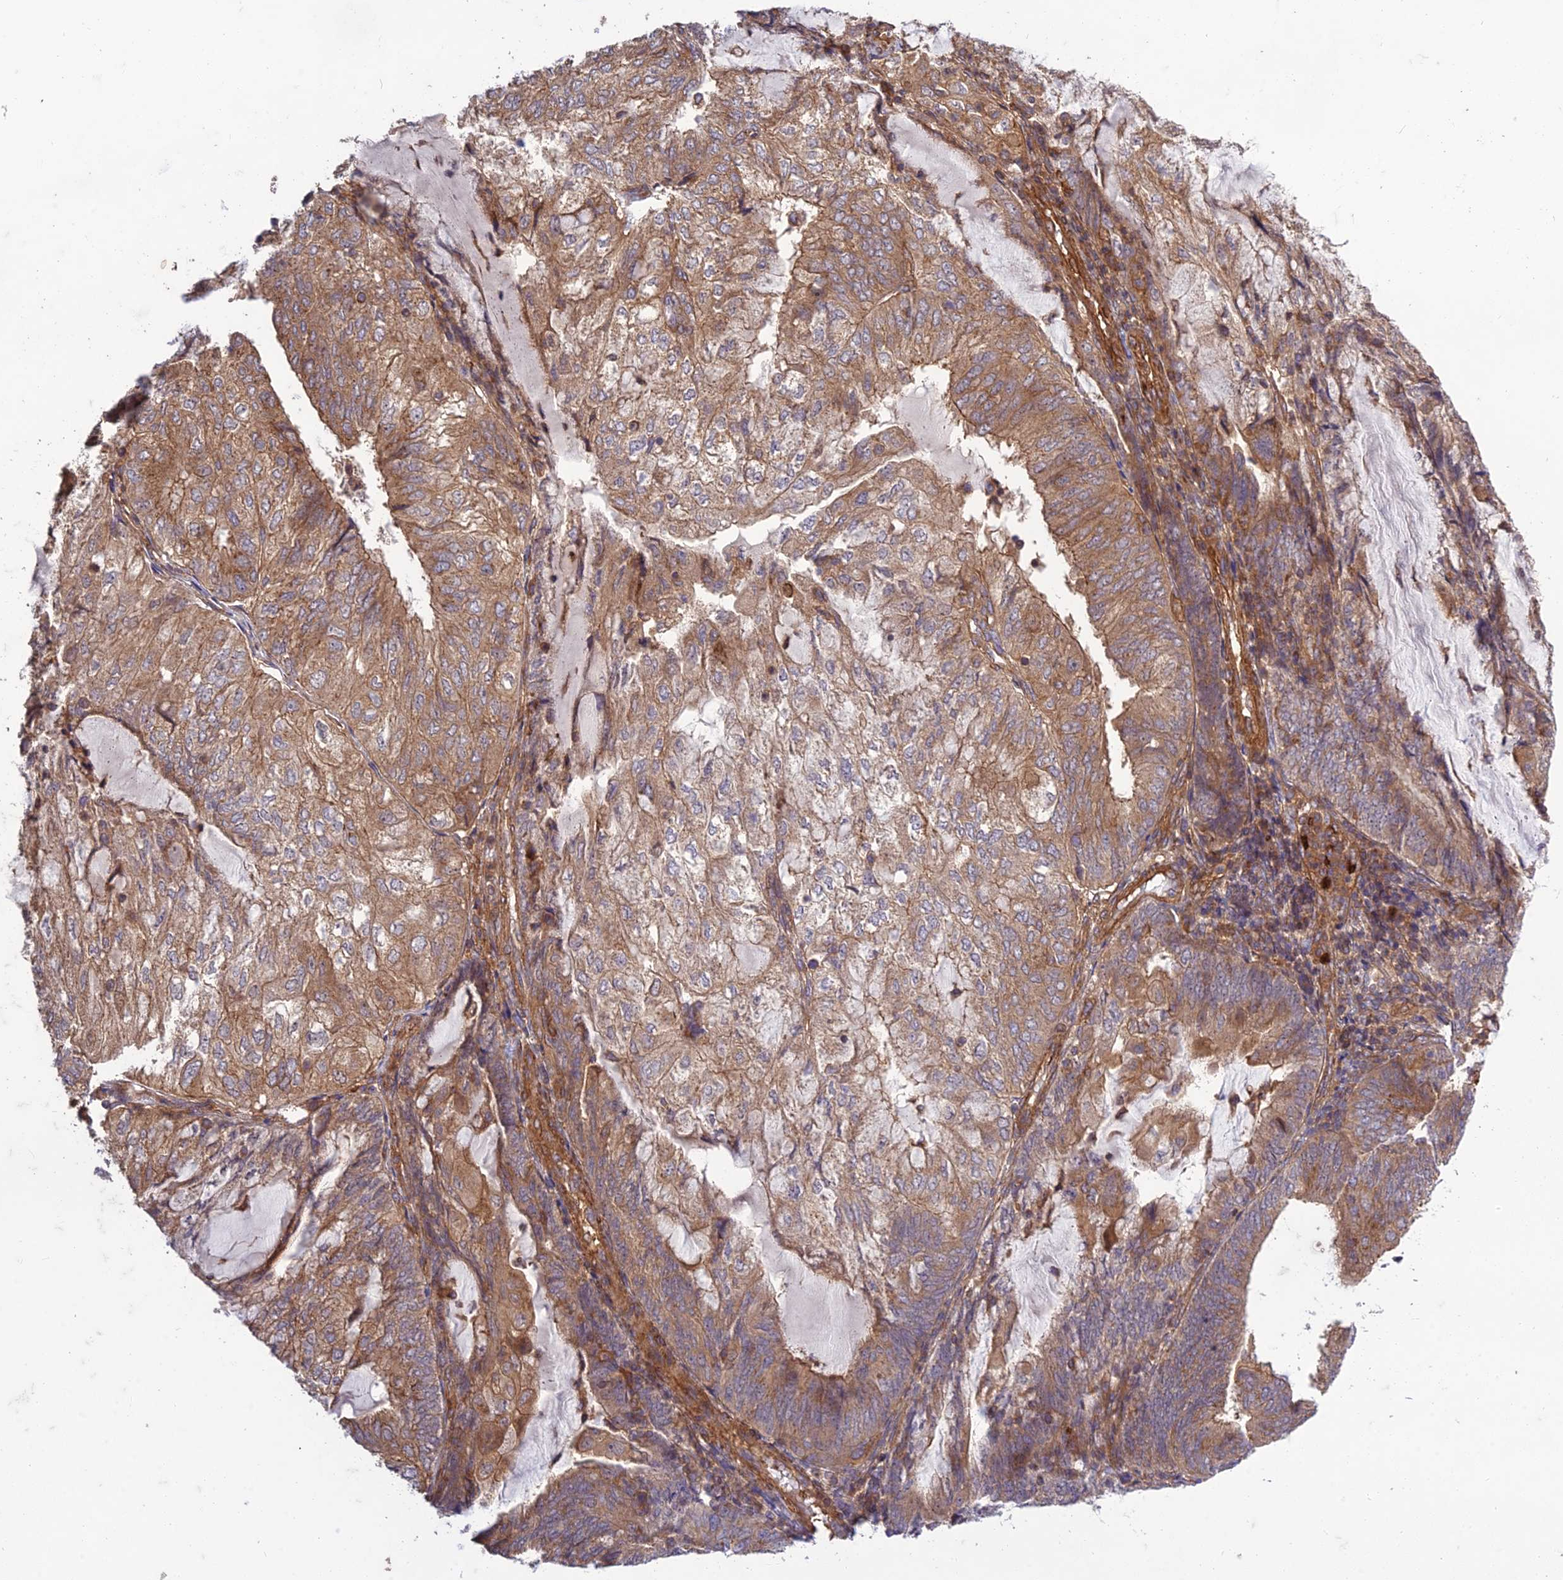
{"staining": {"intensity": "moderate", "quantity": ">75%", "location": "cytoplasmic/membranous"}, "tissue": "endometrial cancer", "cell_type": "Tumor cells", "image_type": "cancer", "snomed": [{"axis": "morphology", "description": "Adenocarcinoma, NOS"}, {"axis": "topography", "description": "Endometrium"}], "caption": "Immunohistochemistry micrograph of adenocarcinoma (endometrial) stained for a protein (brown), which reveals medium levels of moderate cytoplasmic/membranous positivity in approximately >75% of tumor cells.", "gene": "TMEM131L", "patient": {"sex": "female", "age": 81}}